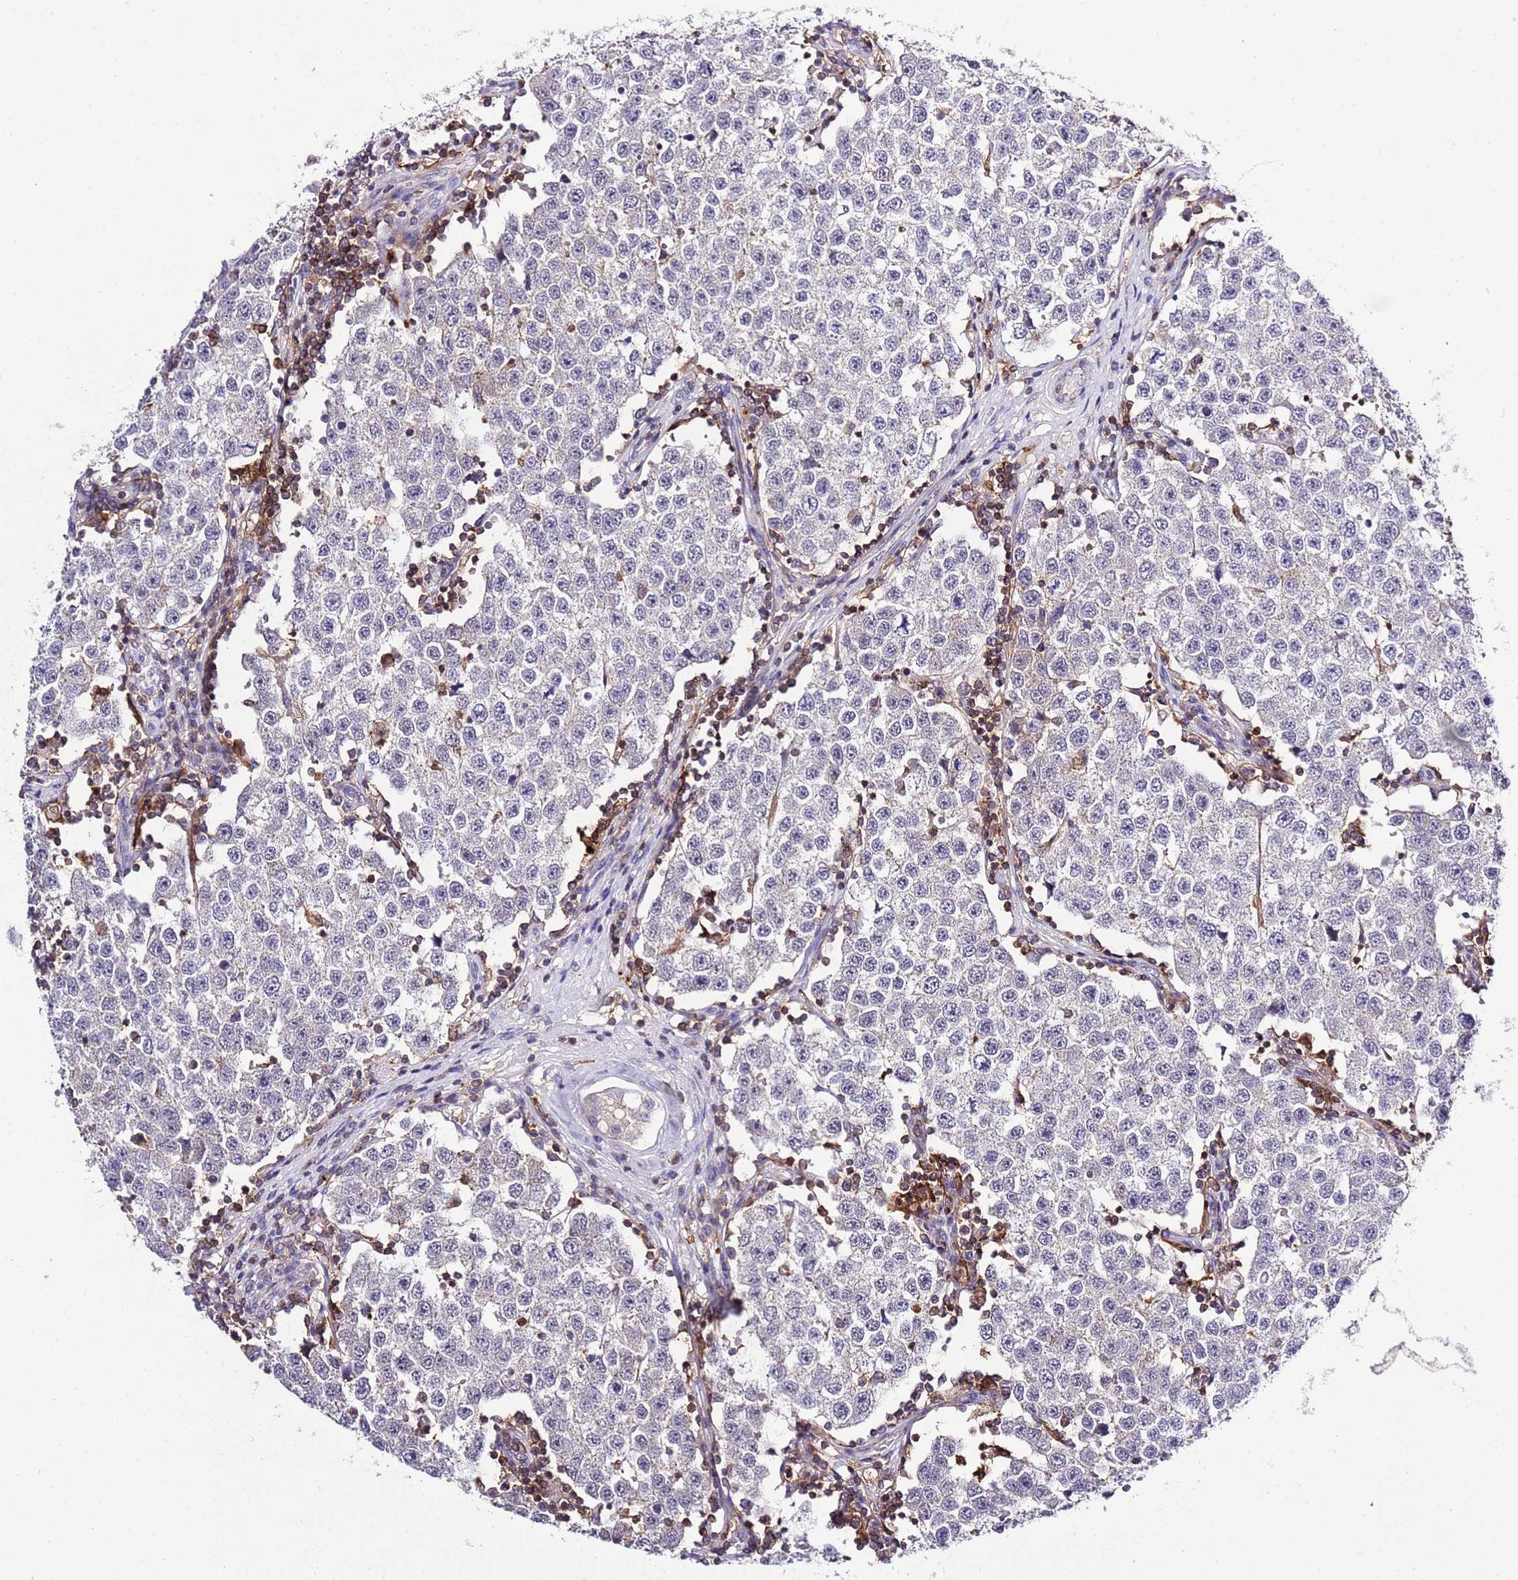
{"staining": {"intensity": "negative", "quantity": "none", "location": "none"}, "tissue": "testis cancer", "cell_type": "Tumor cells", "image_type": "cancer", "snomed": [{"axis": "morphology", "description": "Seminoma, NOS"}, {"axis": "topography", "description": "Testis"}], "caption": "Immunohistochemical staining of human seminoma (testis) displays no significant positivity in tumor cells.", "gene": "EFHD1", "patient": {"sex": "male", "age": 34}}